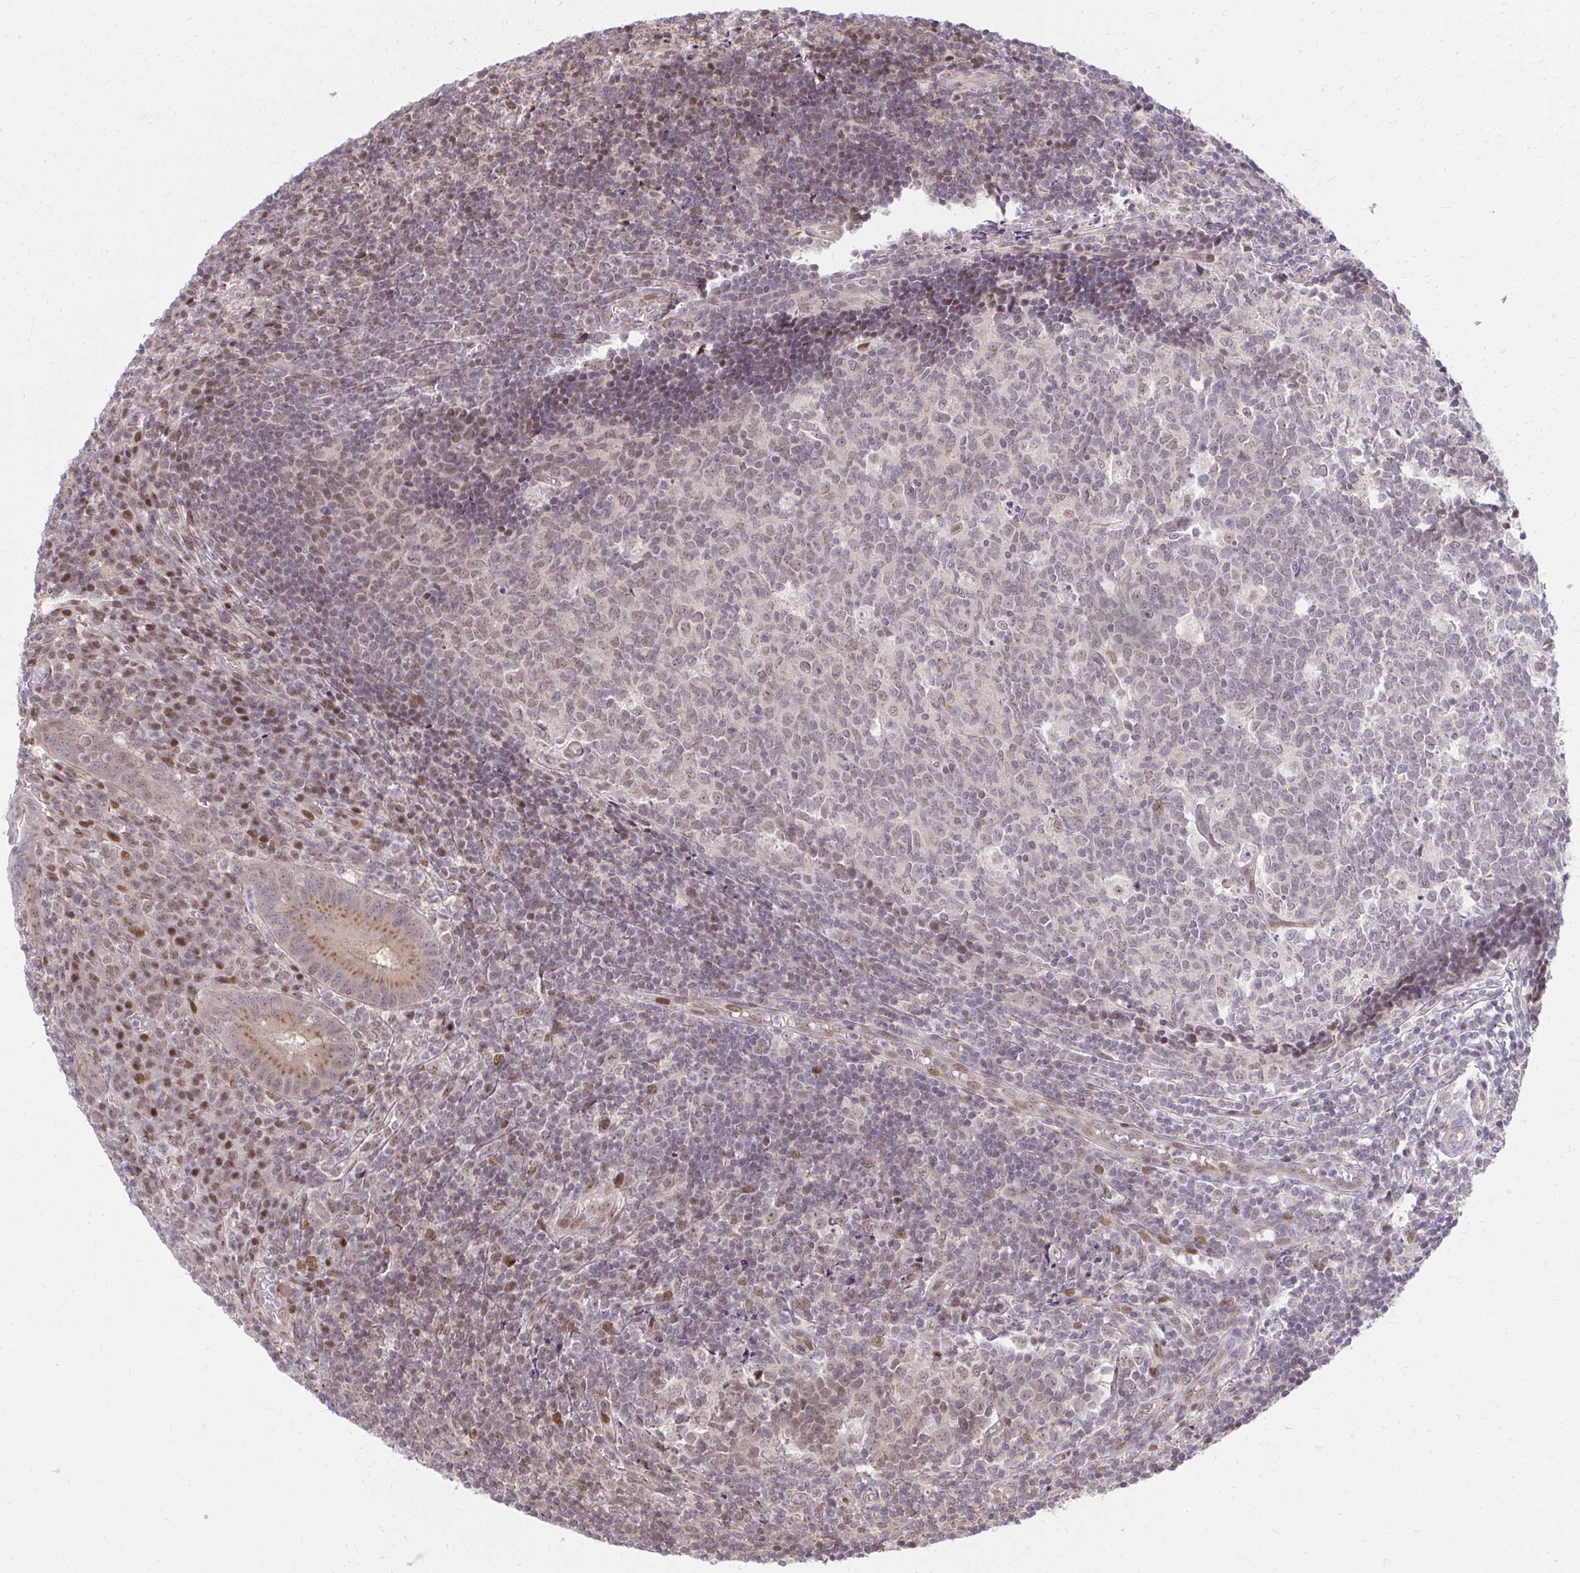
{"staining": {"intensity": "moderate", "quantity": ">75%", "location": "cytoplasmic/membranous,nuclear"}, "tissue": "appendix", "cell_type": "Glandular cells", "image_type": "normal", "snomed": [{"axis": "morphology", "description": "Normal tissue, NOS"}, {"axis": "topography", "description": "Appendix"}], "caption": "Protein analysis of benign appendix demonstrates moderate cytoplasmic/membranous,nuclear staining in approximately >75% of glandular cells.", "gene": "PIGY", "patient": {"sex": "male", "age": 18}}